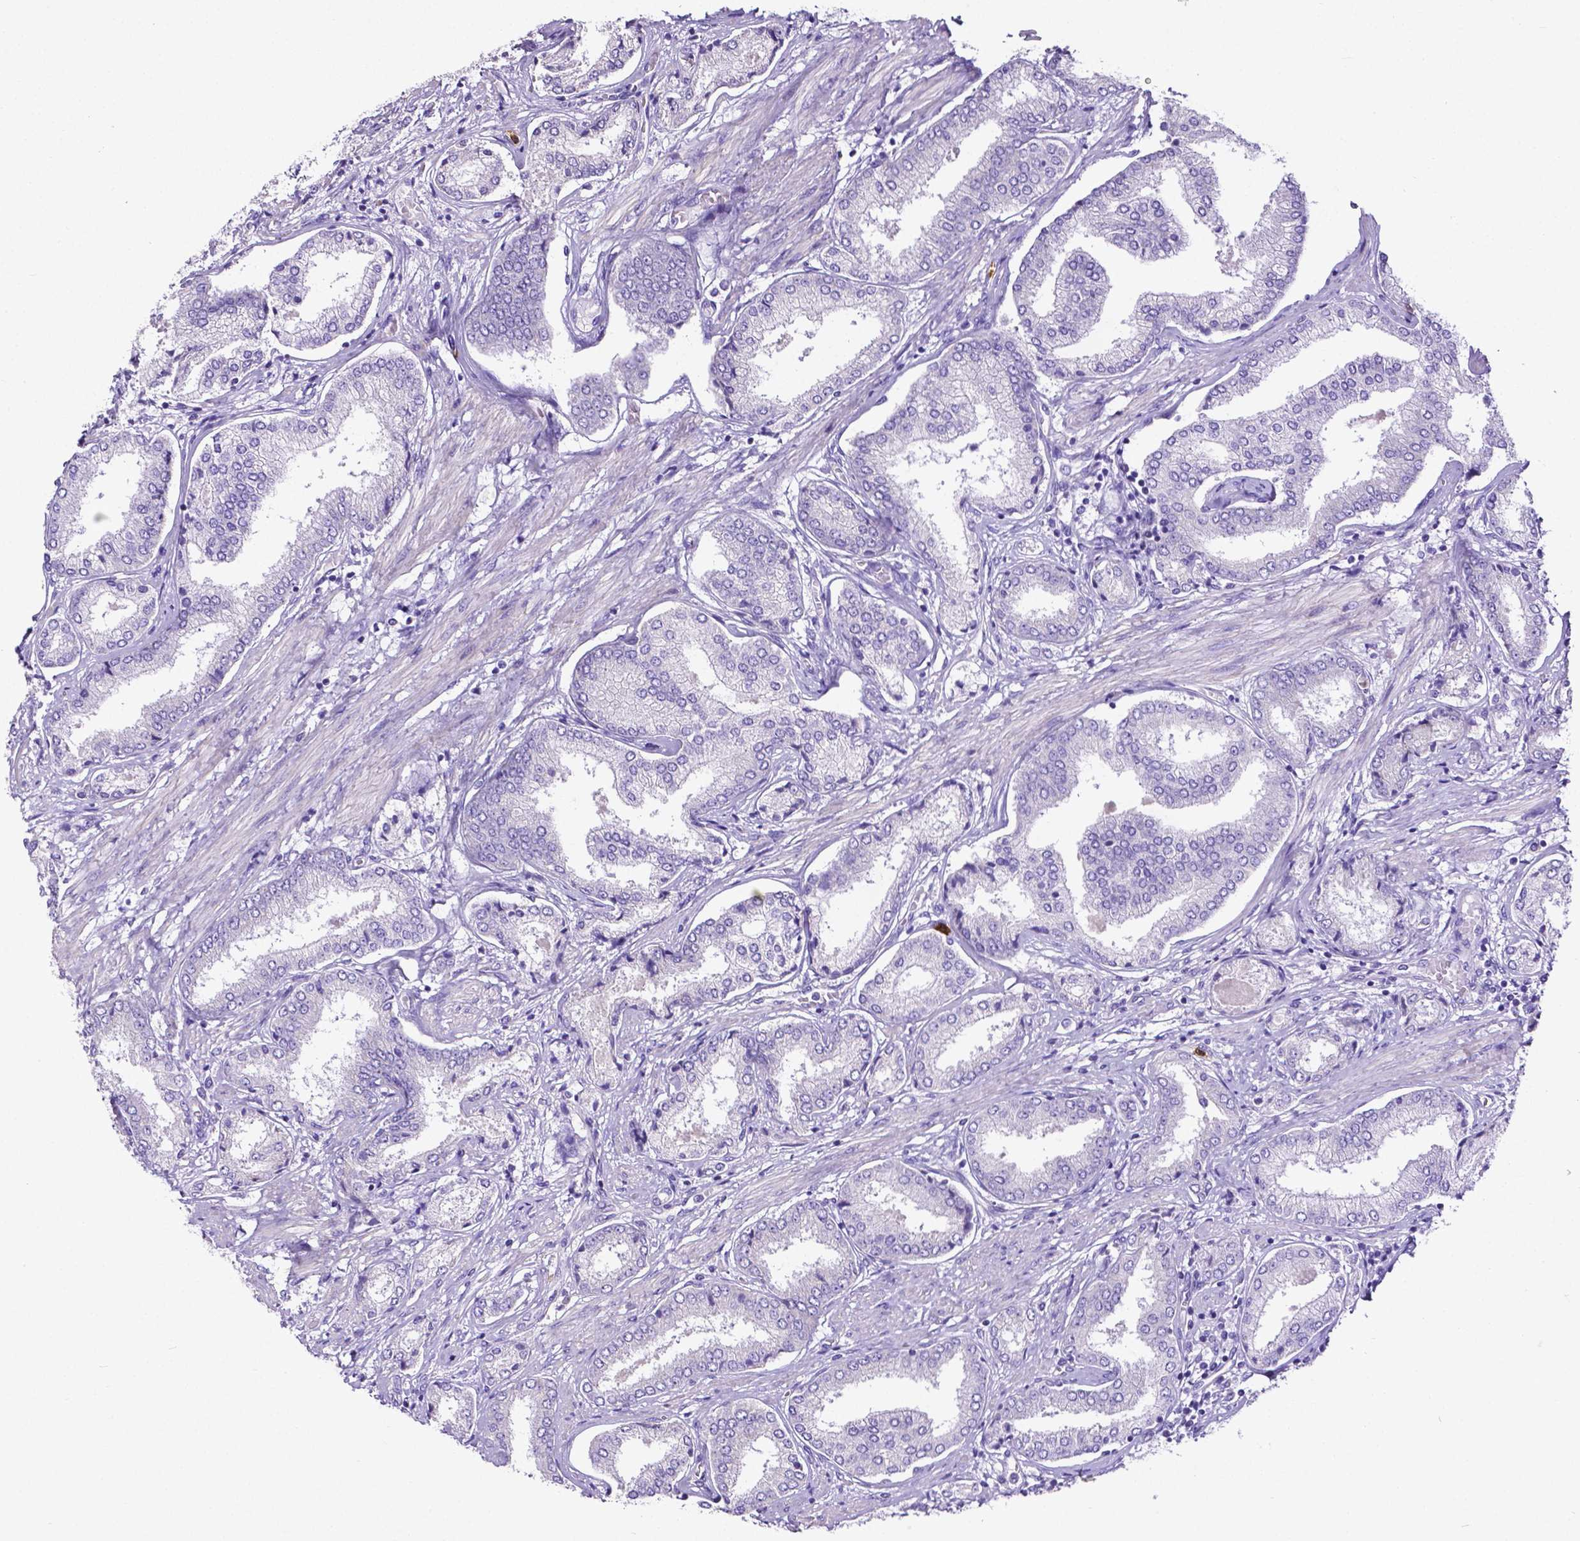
{"staining": {"intensity": "negative", "quantity": "none", "location": "none"}, "tissue": "prostate cancer", "cell_type": "Tumor cells", "image_type": "cancer", "snomed": [{"axis": "morphology", "description": "Adenocarcinoma, NOS"}, {"axis": "topography", "description": "Prostate"}], "caption": "An immunohistochemistry (IHC) histopathology image of prostate cancer (adenocarcinoma) is shown. There is no staining in tumor cells of prostate cancer (adenocarcinoma).", "gene": "MMP9", "patient": {"sex": "male", "age": 63}}